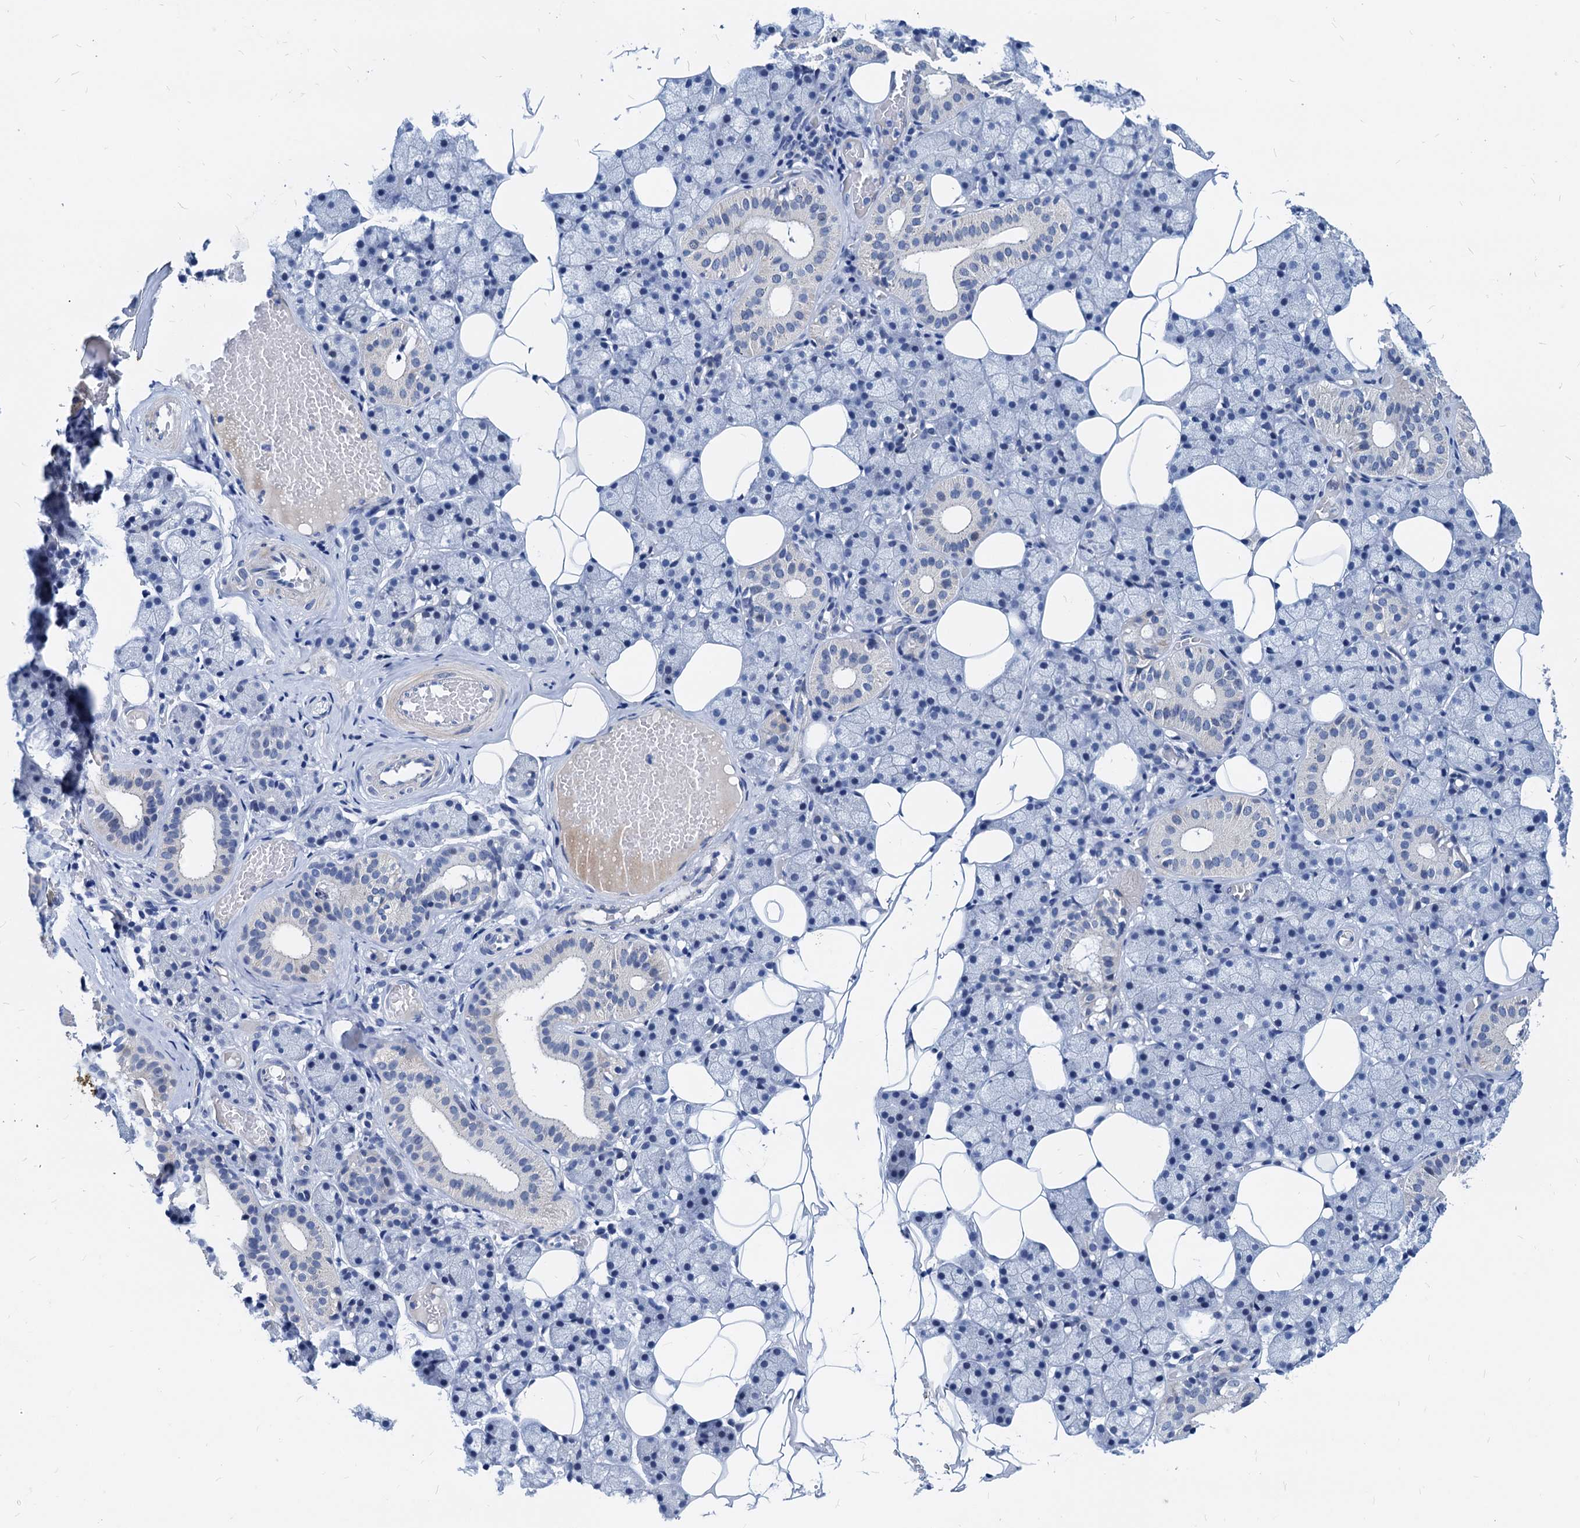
{"staining": {"intensity": "negative", "quantity": "none", "location": "none"}, "tissue": "salivary gland", "cell_type": "Glandular cells", "image_type": "normal", "snomed": [{"axis": "morphology", "description": "Normal tissue, NOS"}, {"axis": "topography", "description": "Salivary gland"}], "caption": "High power microscopy histopathology image of an immunohistochemistry image of unremarkable salivary gland, revealing no significant expression in glandular cells.", "gene": "HSF2", "patient": {"sex": "female", "age": 33}}